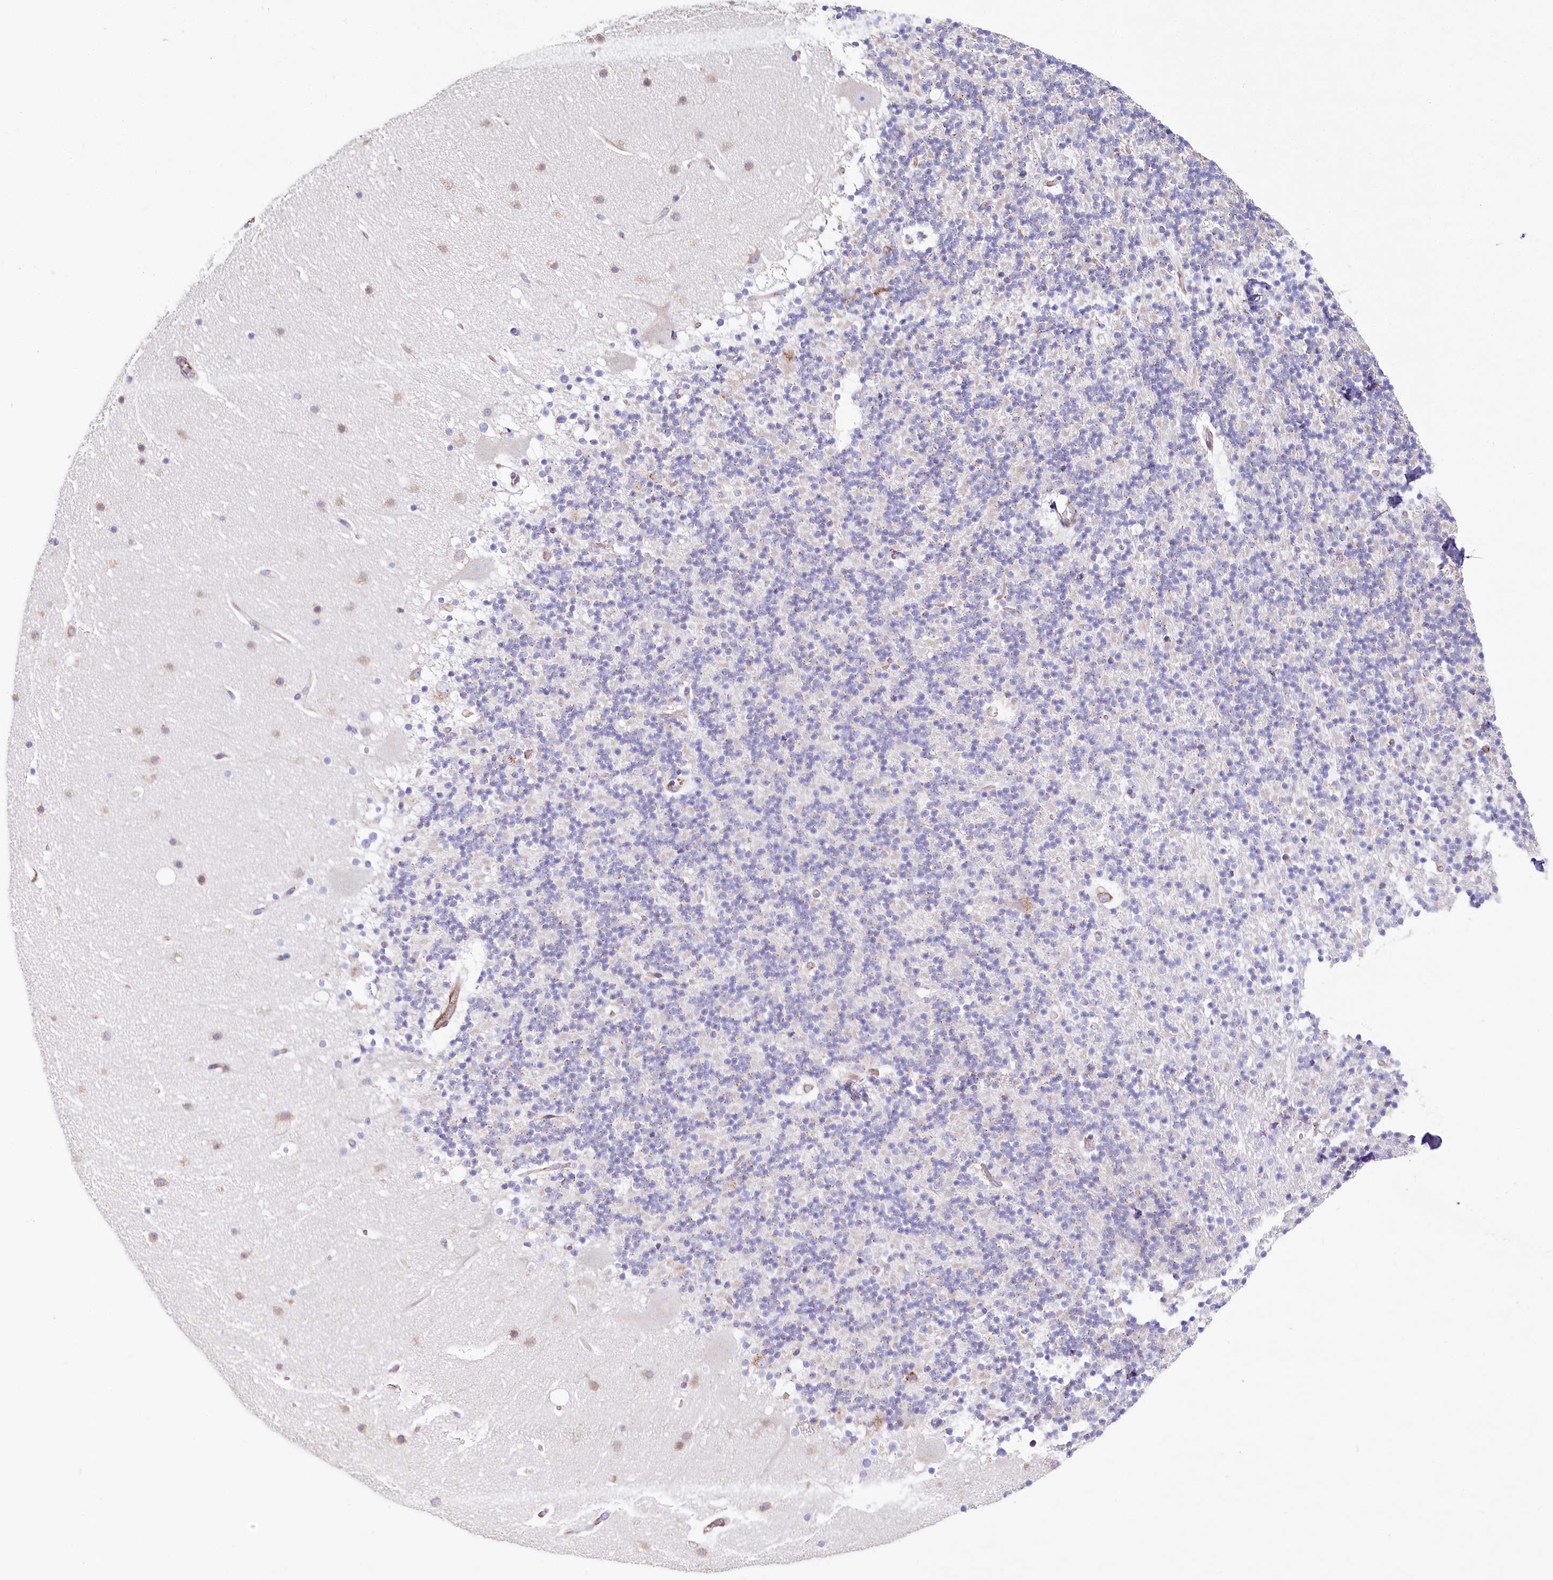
{"staining": {"intensity": "weak", "quantity": "25%-75%", "location": "cytoplasmic/membranous"}, "tissue": "cerebellum", "cell_type": "Cells in granular layer", "image_type": "normal", "snomed": [{"axis": "morphology", "description": "Normal tissue, NOS"}, {"axis": "topography", "description": "Cerebellum"}], "caption": "Approximately 25%-75% of cells in granular layer in benign cerebellum display weak cytoplasmic/membranous protein positivity as visualized by brown immunohistochemical staining.", "gene": "ABRAXAS2", "patient": {"sex": "male", "age": 57}}